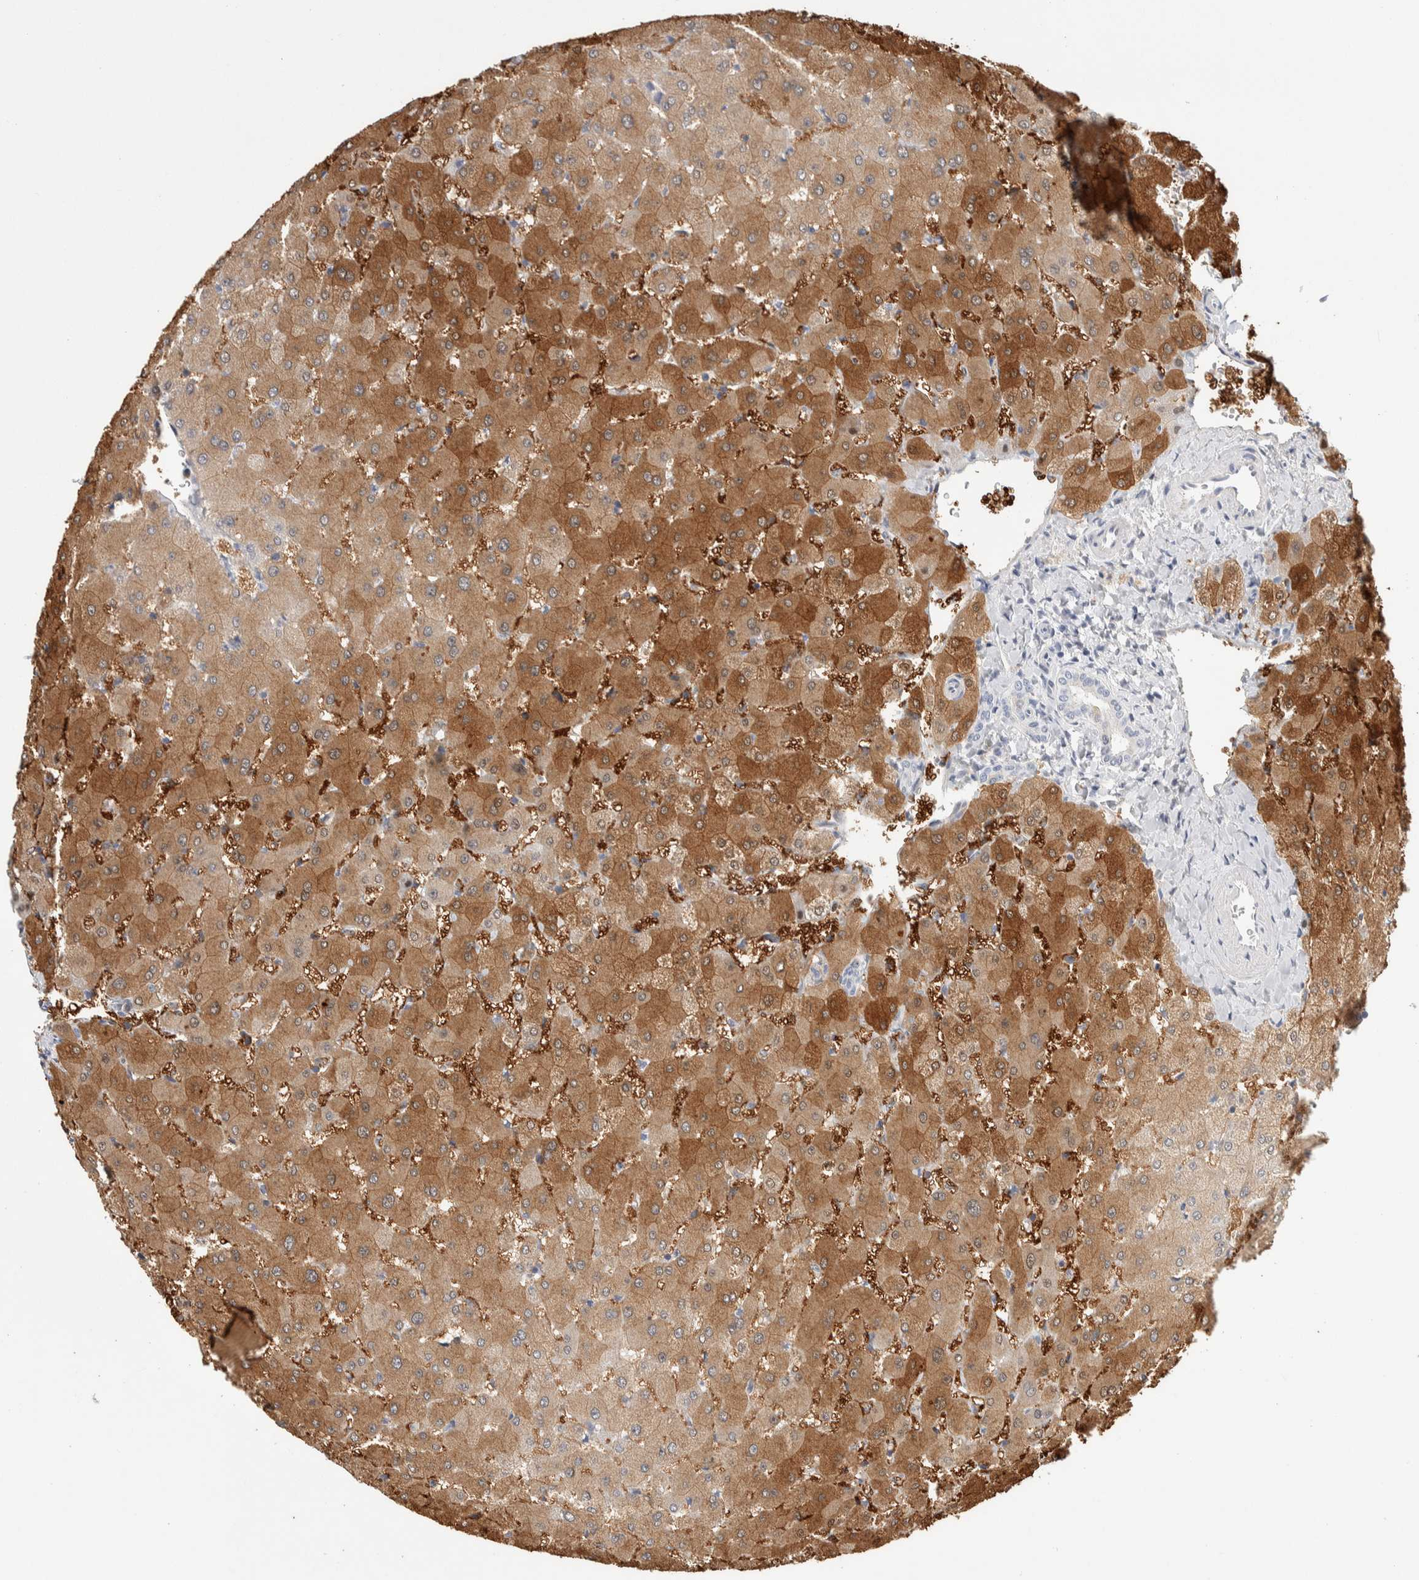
{"staining": {"intensity": "negative", "quantity": "none", "location": "none"}, "tissue": "liver", "cell_type": "Cholangiocytes", "image_type": "normal", "snomed": [{"axis": "morphology", "description": "Normal tissue, NOS"}, {"axis": "topography", "description": "Liver"}], "caption": "This histopathology image is of normal liver stained with immunohistochemistry to label a protein in brown with the nuclei are counter-stained blue. There is no positivity in cholangiocytes. (DAB (3,3'-diaminobenzidine) IHC with hematoxylin counter stain).", "gene": "ZNF862", "patient": {"sex": "female", "age": 63}}